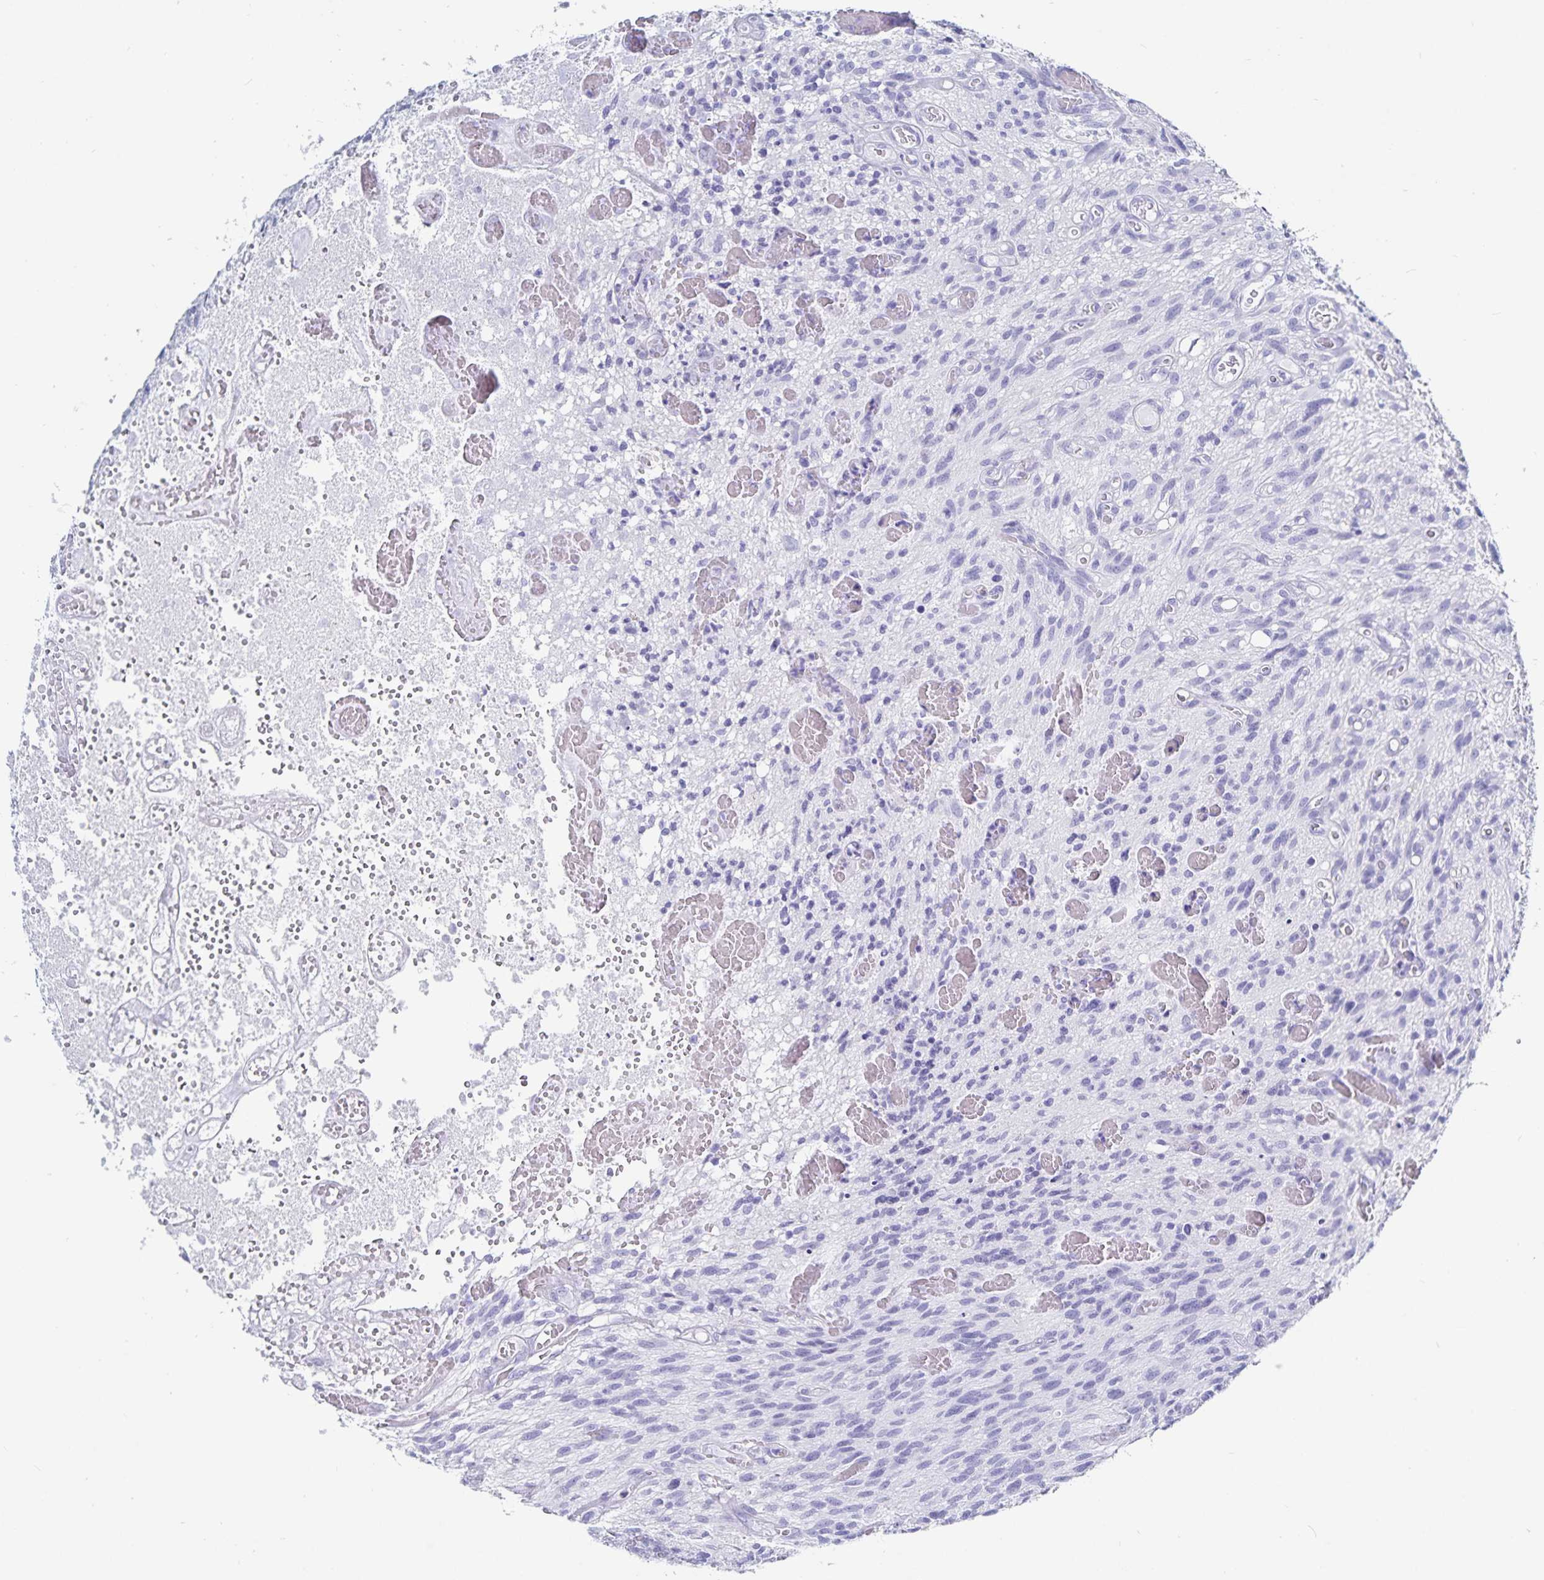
{"staining": {"intensity": "negative", "quantity": "none", "location": "none"}, "tissue": "glioma", "cell_type": "Tumor cells", "image_type": "cancer", "snomed": [{"axis": "morphology", "description": "Glioma, malignant, High grade"}, {"axis": "topography", "description": "Brain"}], "caption": "Protein analysis of glioma exhibits no significant staining in tumor cells.", "gene": "C19orf73", "patient": {"sex": "male", "age": 75}}